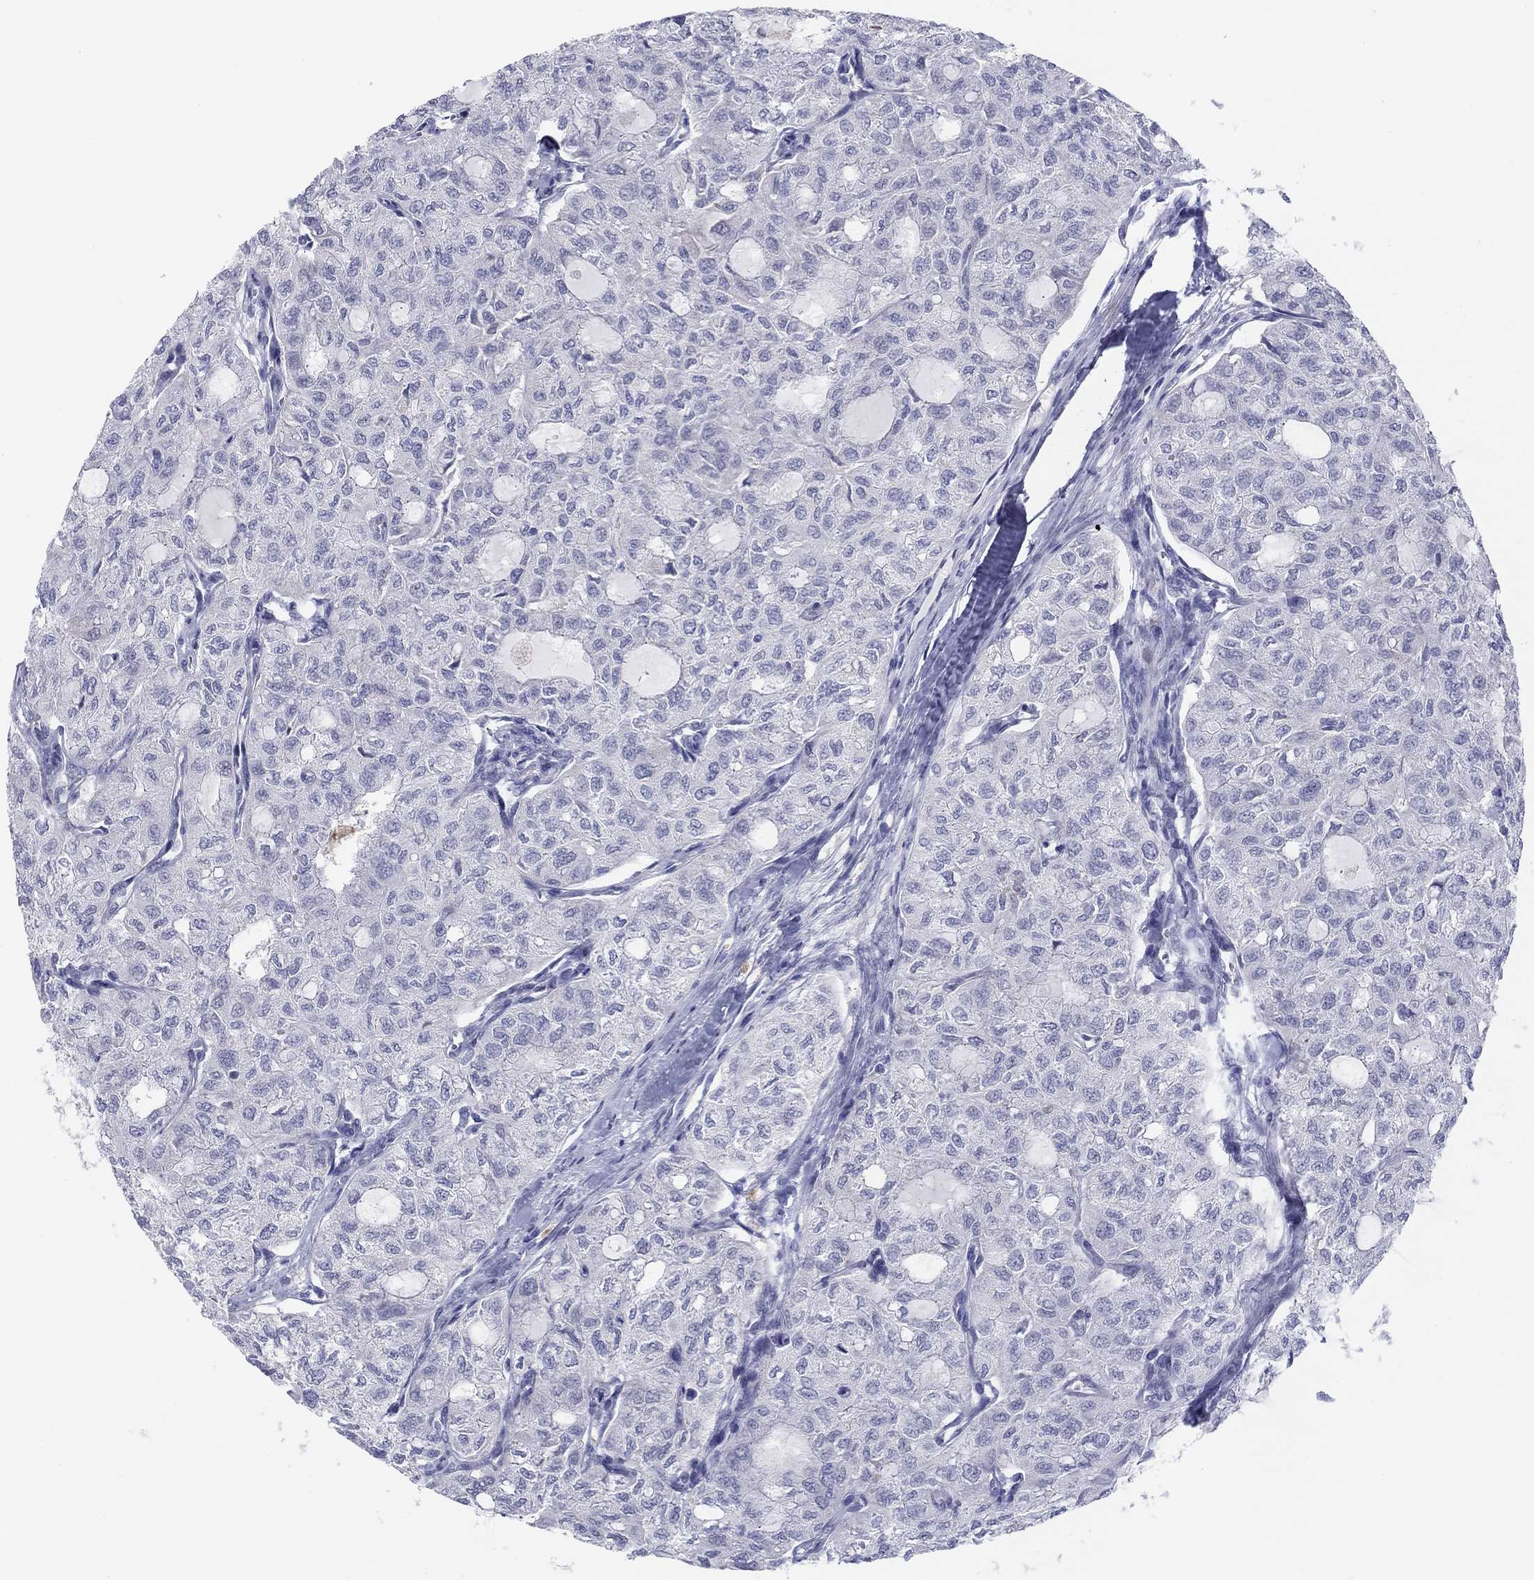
{"staining": {"intensity": "negative", "quantity": "none", "location": "none"}, "tissue": "thyroid cancer", "cell_type": "Tumor cells", "image_type": "cancer", "snomed": [{"axis": "morphology", "description": "Follicular adenoma carcinoma, NOS"}, {"axis": "topography", "description": "Thyroid gland"}], "caption": "Immunohistochemistry photomicrograph of neoplastic tissue: human thyroid cancer stained with DAB (3,3'-diaminobenzidine) displays no significant protein expression in tumor cells.", "gene": "PDXK", "patient": {"sex": "male", "age": 75}}